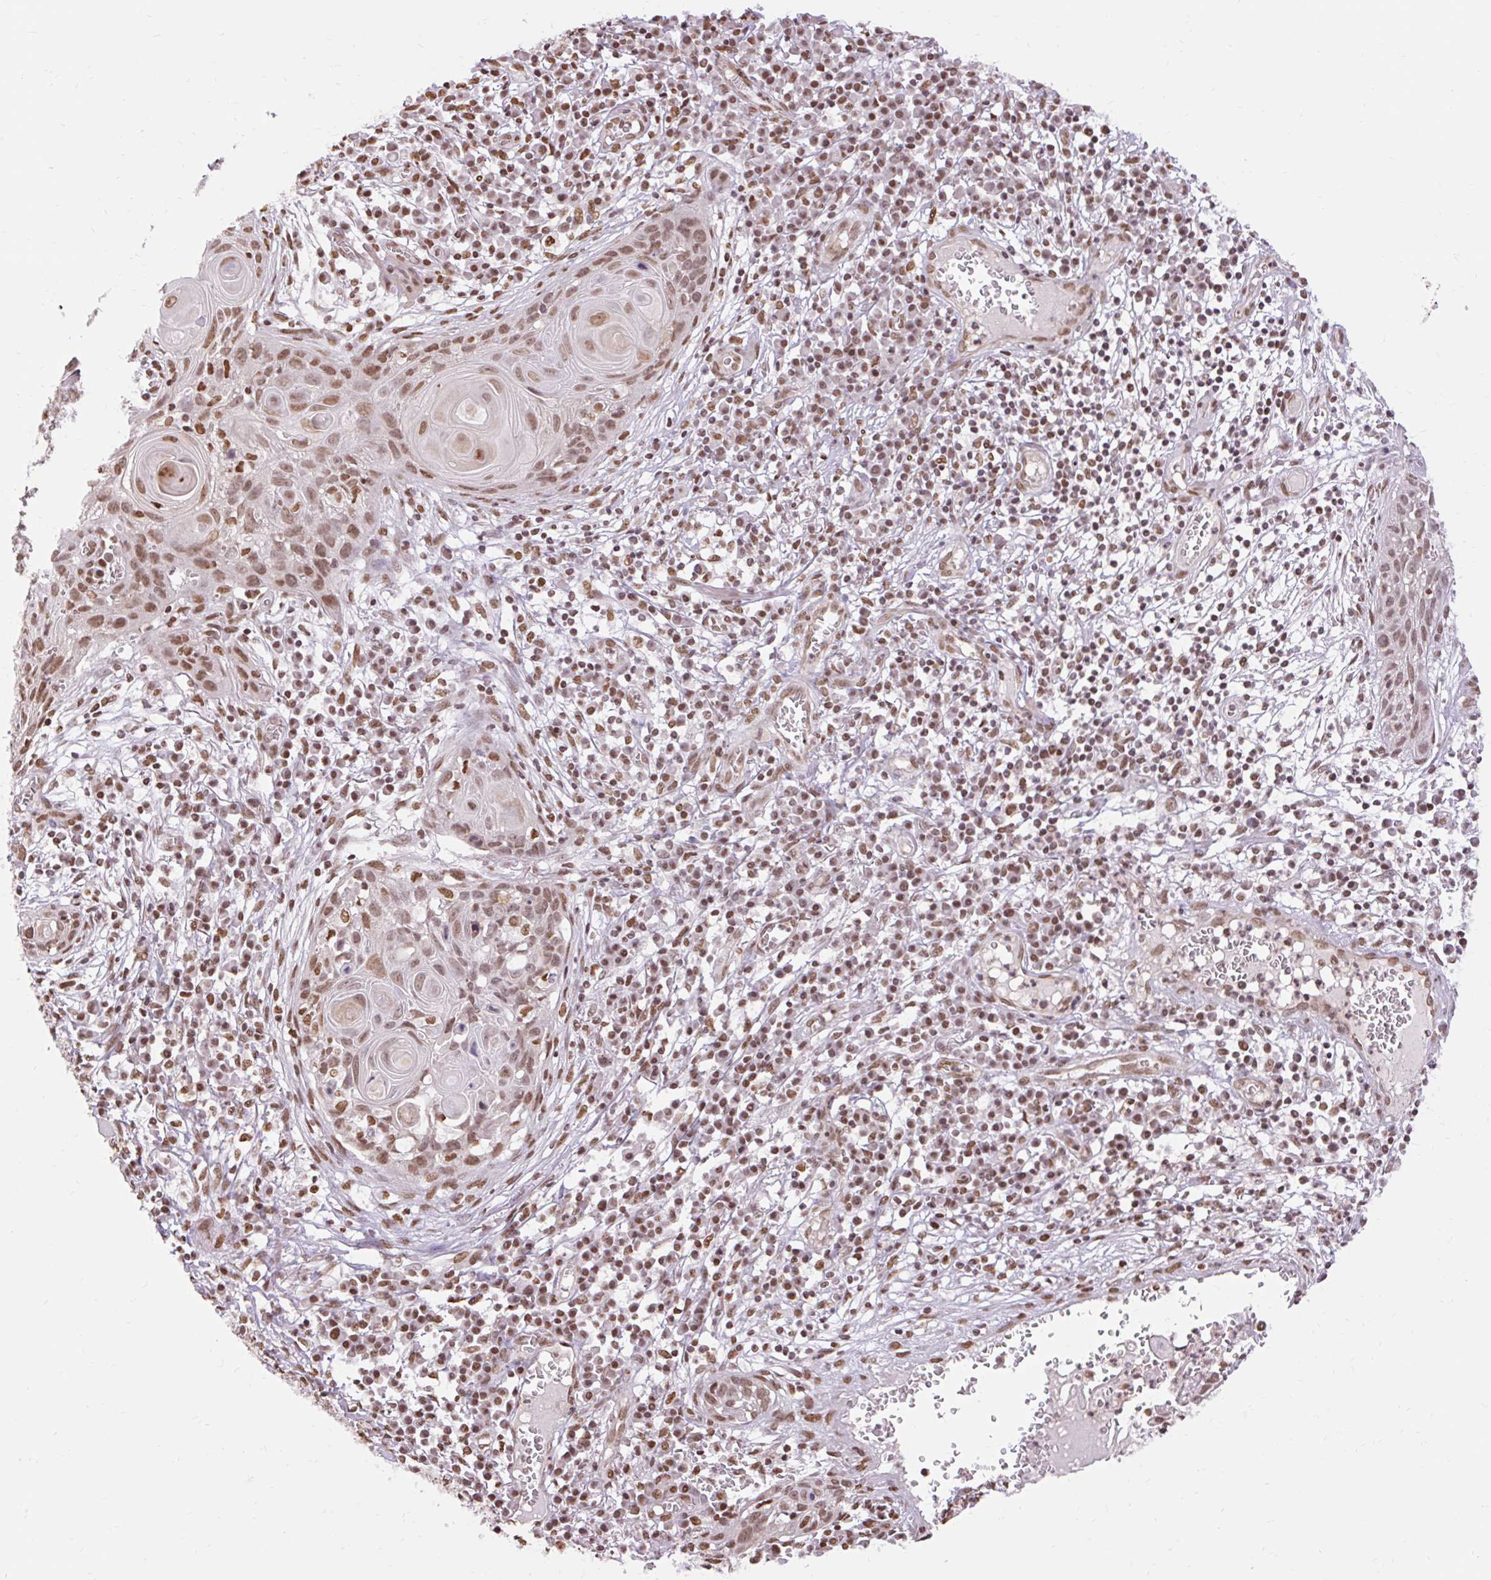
{"staining": {"intensity": "moderate", "quantity": ">75%", "location": "nuclear"}, "tissue": "skin cancer", "cell_type": "Tumor cells", "image_type": "cancer", "snomed": [{"axis": "morphology", "description": "Squamous cell carcinoma, NOS"}, {"axis": "topography", "description": "Skin"}, {"axis": "topography", "description": "Vulva"}], "caption": "Protein staining reveals moderate nuclear expression in approximately >75% of tumor cells in squamous cell carcinoma (skin). (DAB IHC, brown staining for protein, blue staining for nuclei).", "gene": "NPIPB12", "patient": {"sex": "female", "age": 83}}